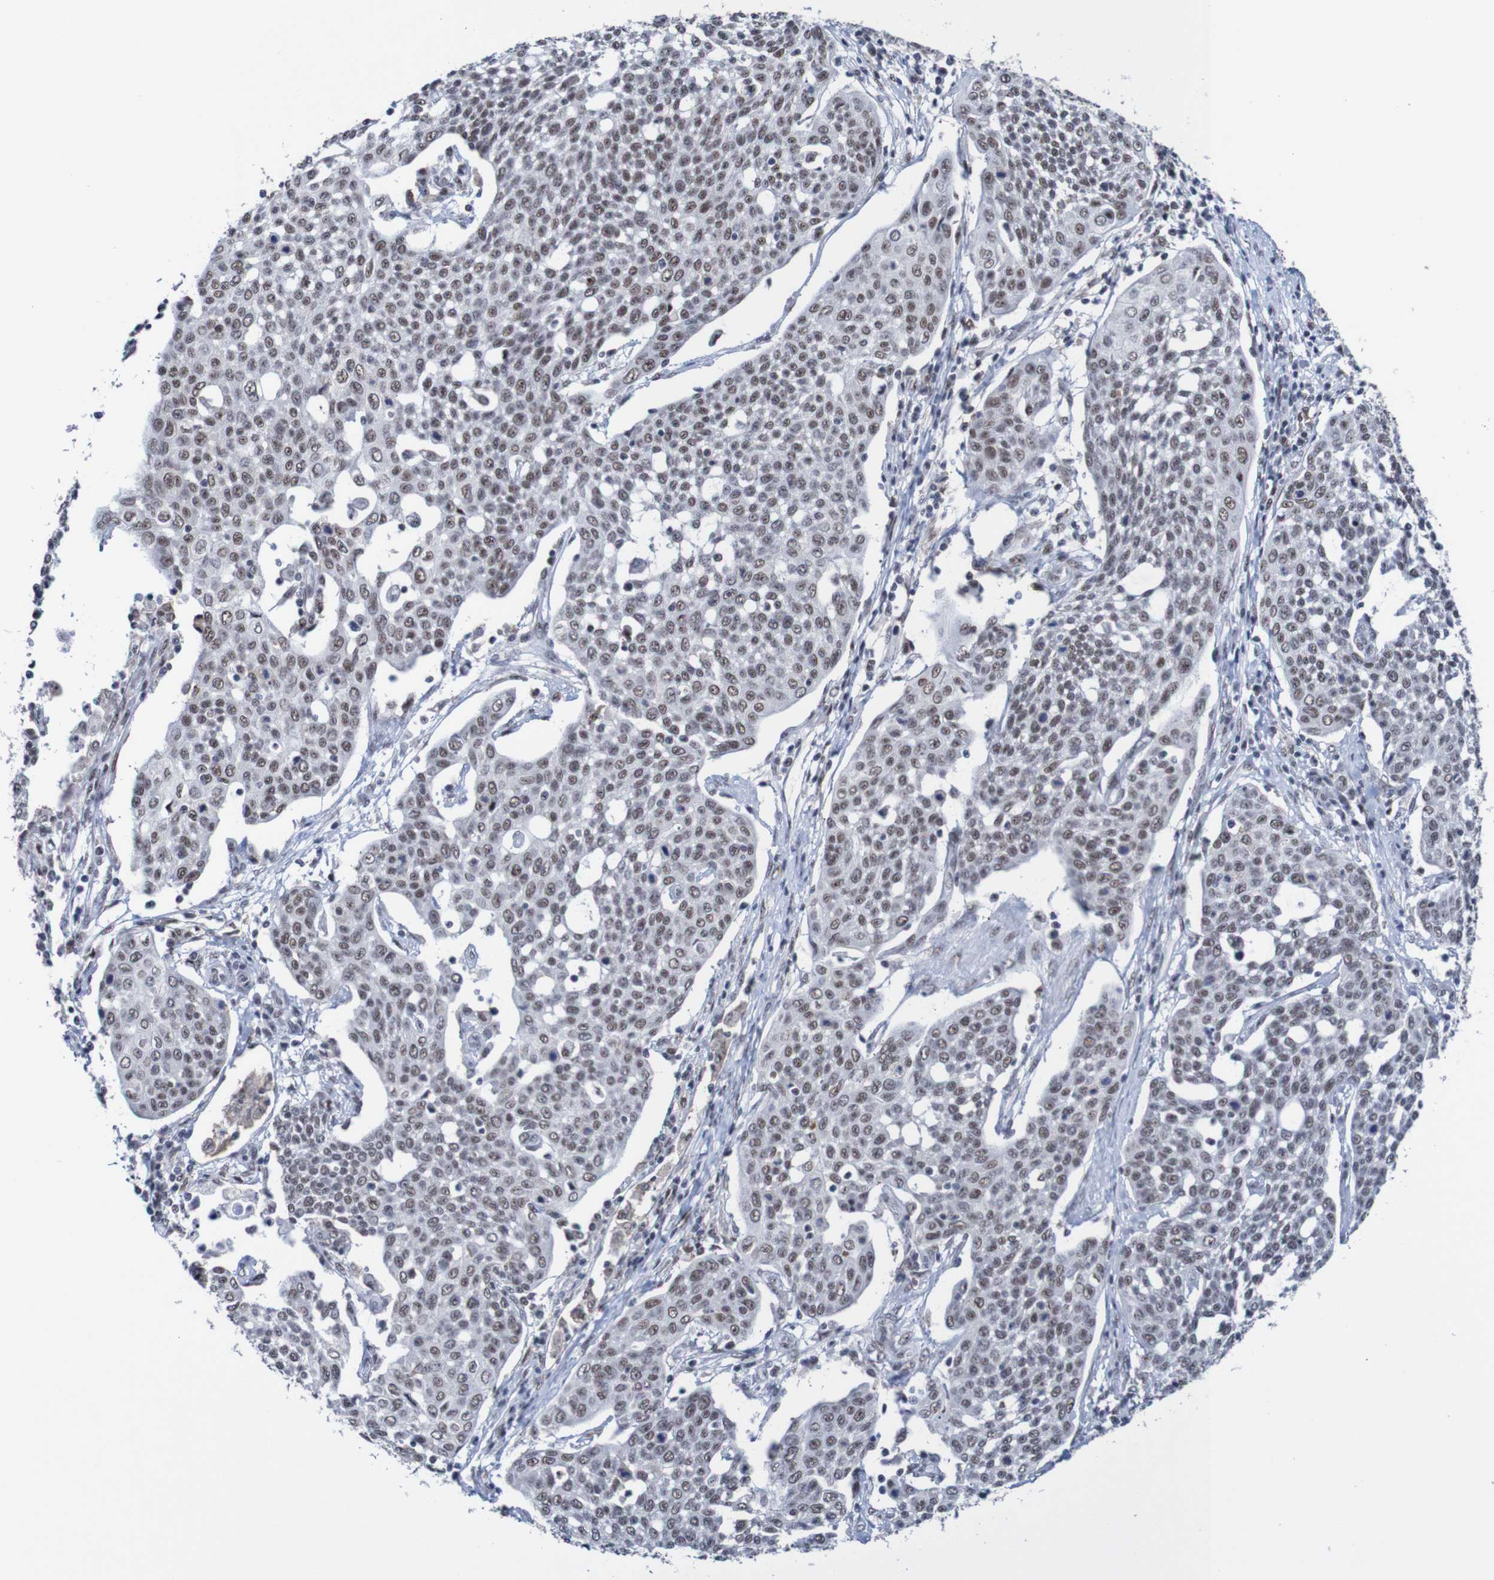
{"staining": {"intensity": "moderate", "quantity": "25%-75%", "location": "nuclear"}, "tissue": "cervical cancer", "cell_type": "Tumor cells", "image_type": "cancer", "snomed": [{"axis": "morphology", "description": "Squamous cell carcinoma, NOS"}, {"axis": "topography", "description": "Cervix"}], "caption": "This histopathology image demonstrates cervical squamous cell carcinoma stained with immunohistochemistry to label a protein in brown. The nuclear of tumor cells show moderate positivity for the protein. Nuclei are counter-stained blue.", "gene": "CDC5L", "patient": {"sex": "female", "age": 34}}